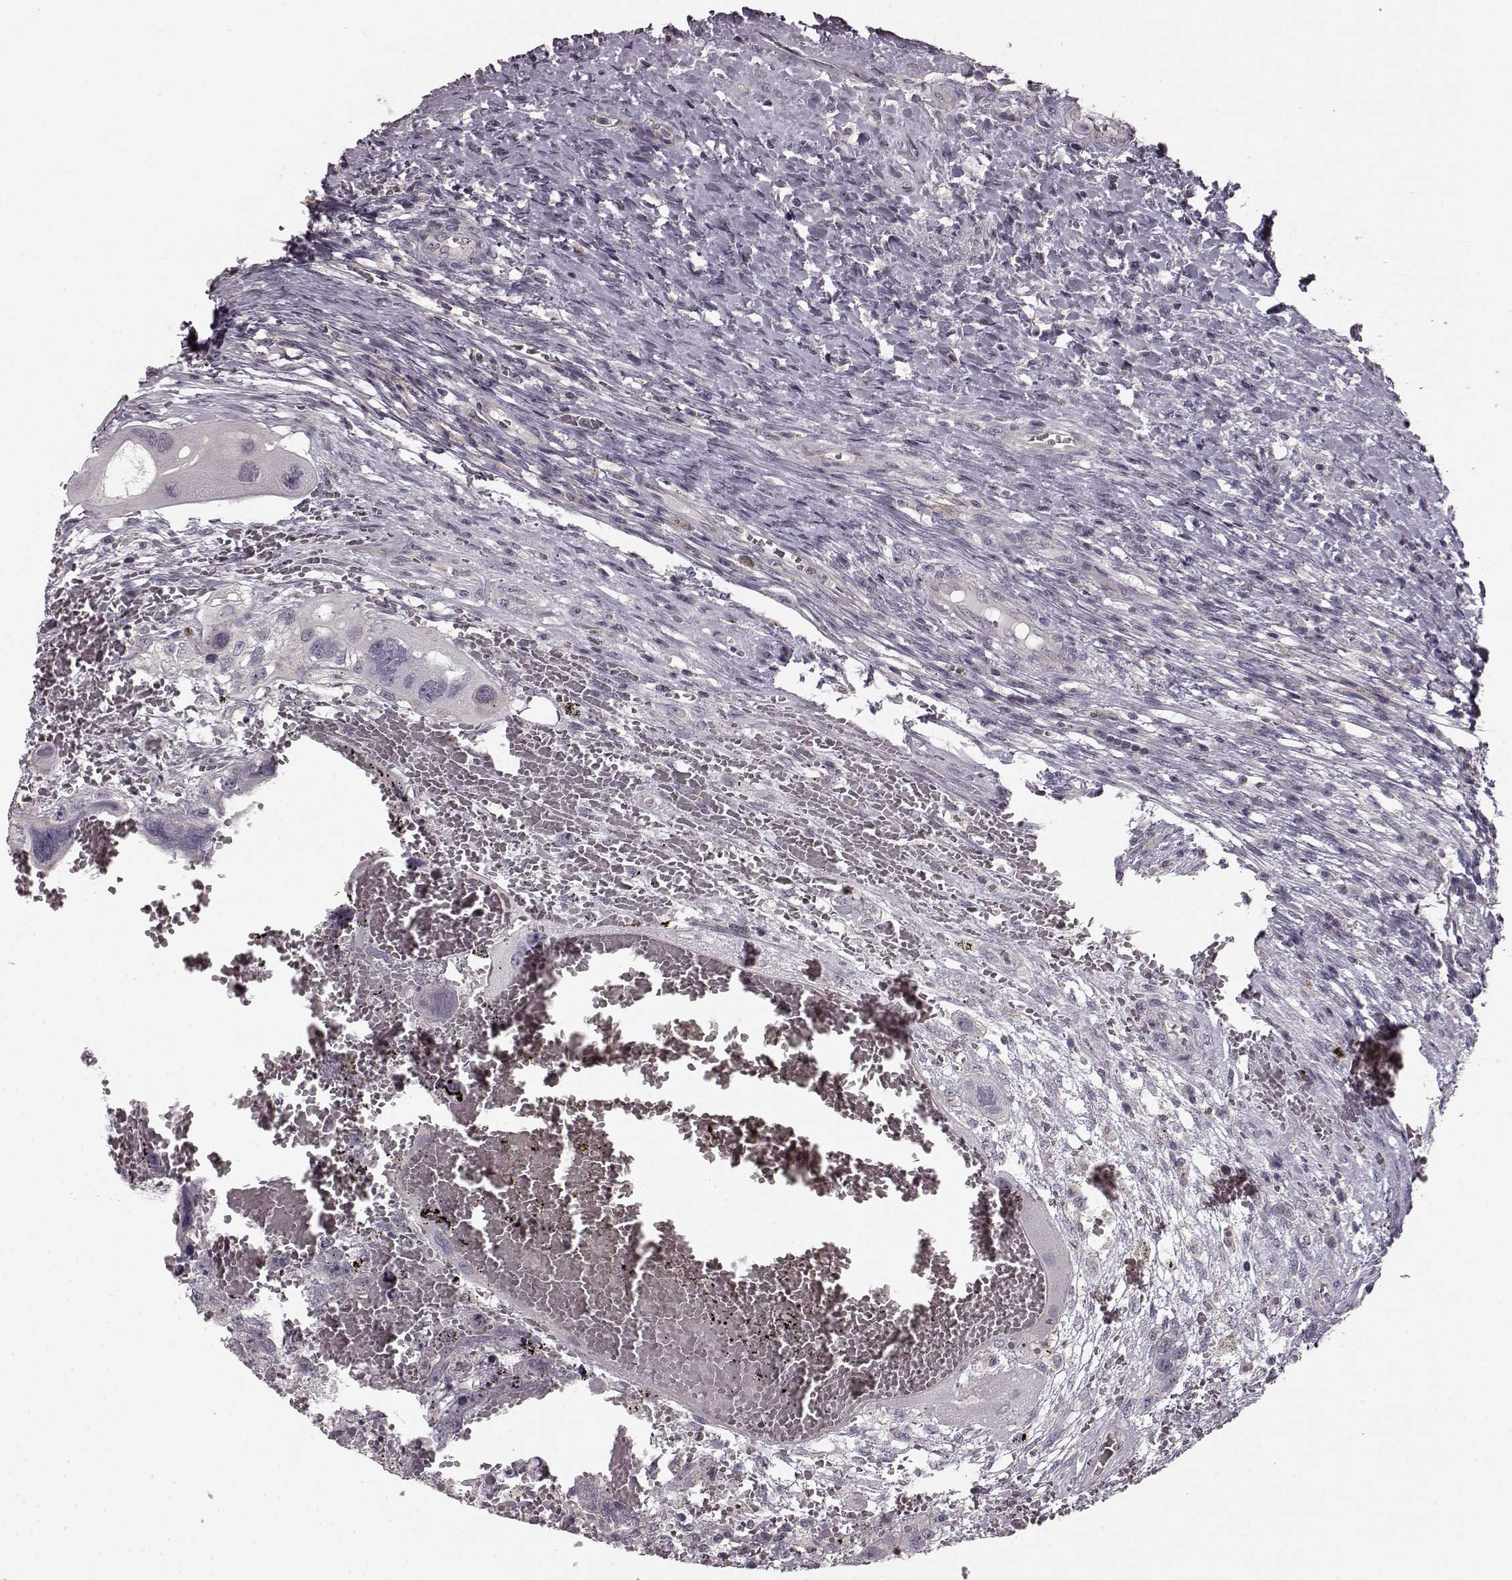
{"staining": {"intensity": "negative", "quantity": "none", "location": "none"}, "tissue": "testis cancer", "cell_type": "Tumor cells", "image_type": "cancer", "snomed": [{"axis": "morphology", "description": "Carcinoma, Embryonal, NOS"}, {"axis": "topography", "description": "Testis"}], "caption": "Image shows no protein expression in tumor cells of embryonal carcinoma (testis) tissue.", "gene": "CHIT1", "patient": {"sex": "male", "age": 26}}